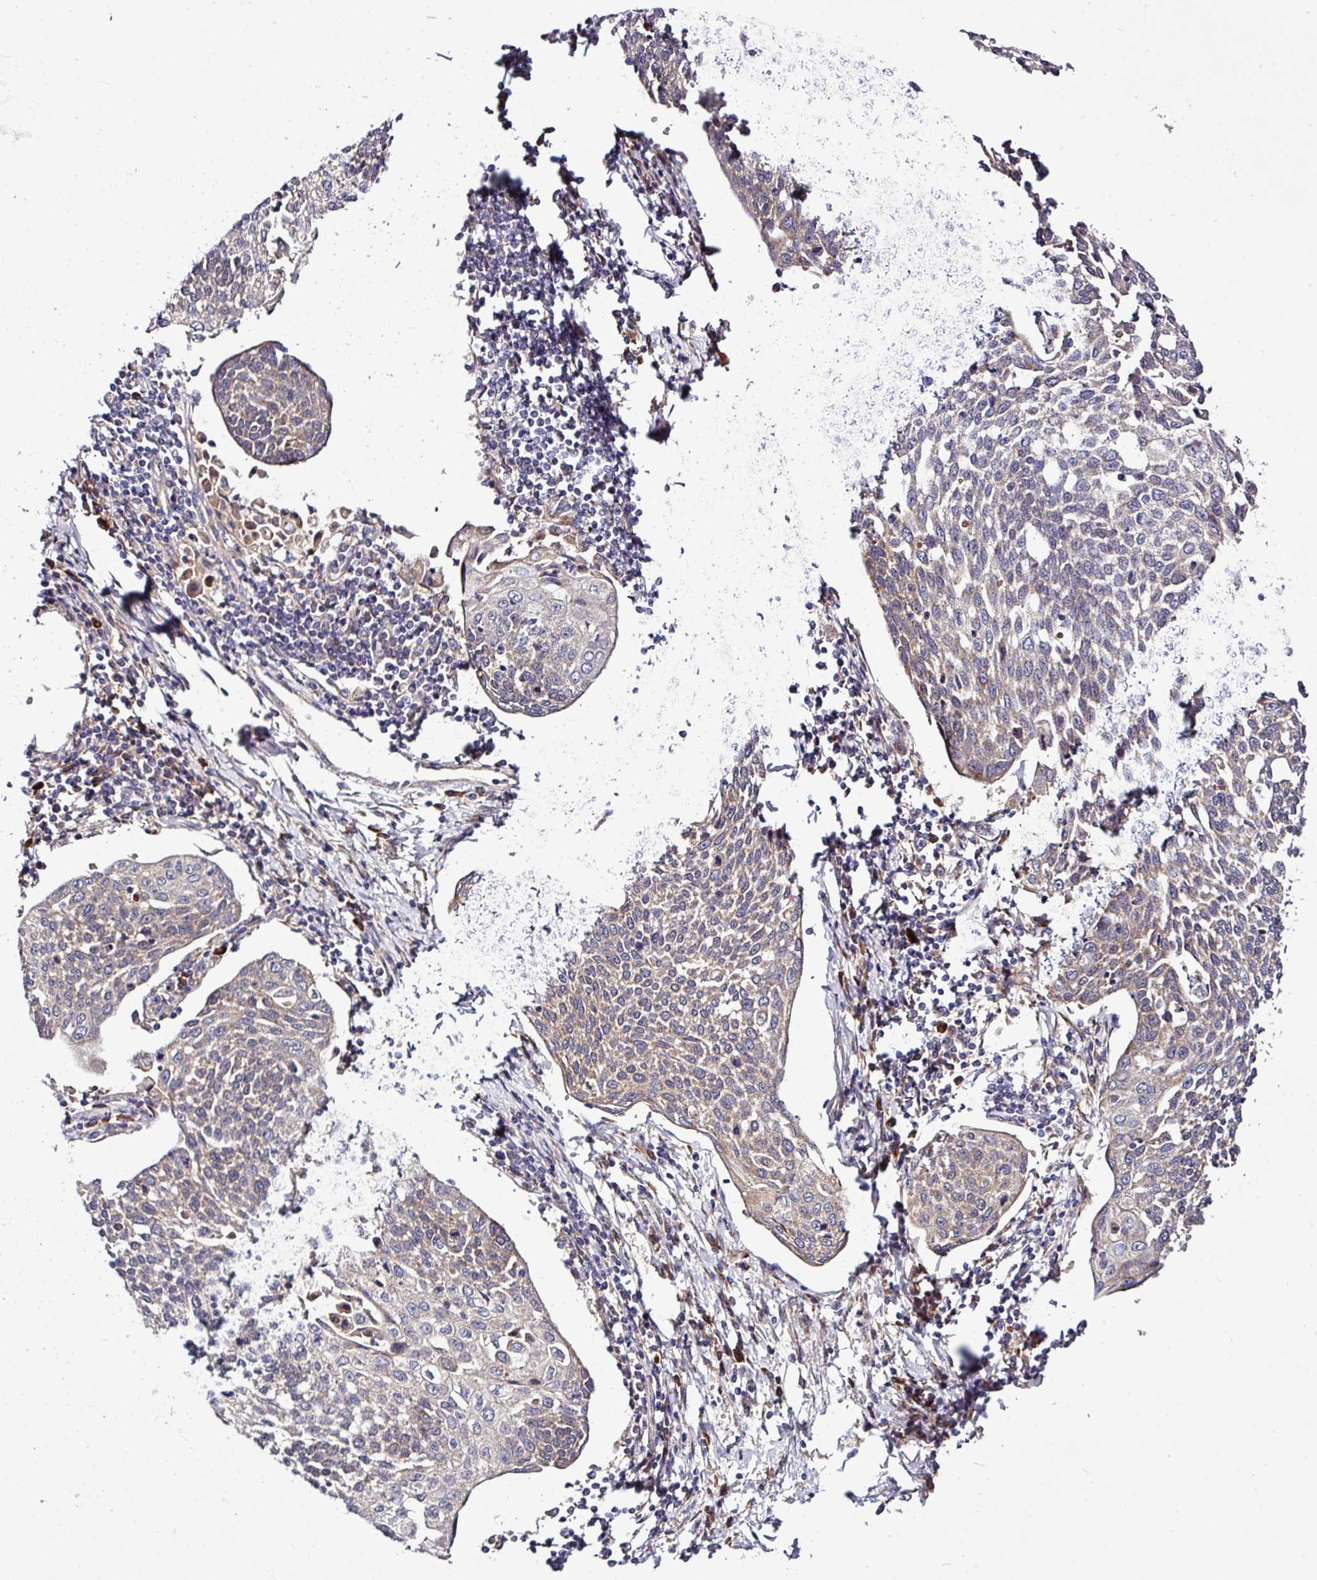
{"staining": {"intensity": "weak", "quantity": "25%-75%", "location": "cytoplasmic/membranous"}, "tissue": "cervical cancer", "cell_type": "Tumor cells", "image_type": "cancer", "snomed": [{"axis": "morphology", "description": "Squamous cell carcinoma, NOS"}, {"axis": "topography", "description": "Cervix"}], "caption": "Immunohistochemistry (IHC) histopathology image of cervical squamous cell carcinoma stained for a protein (brown), which exhibits low levels of weak cytoplasmic/membranous positivity in approximately 25%-75% of tumor cells.", "gene": "TM2D2", "patient": {"sex": "female", "age": 34}}